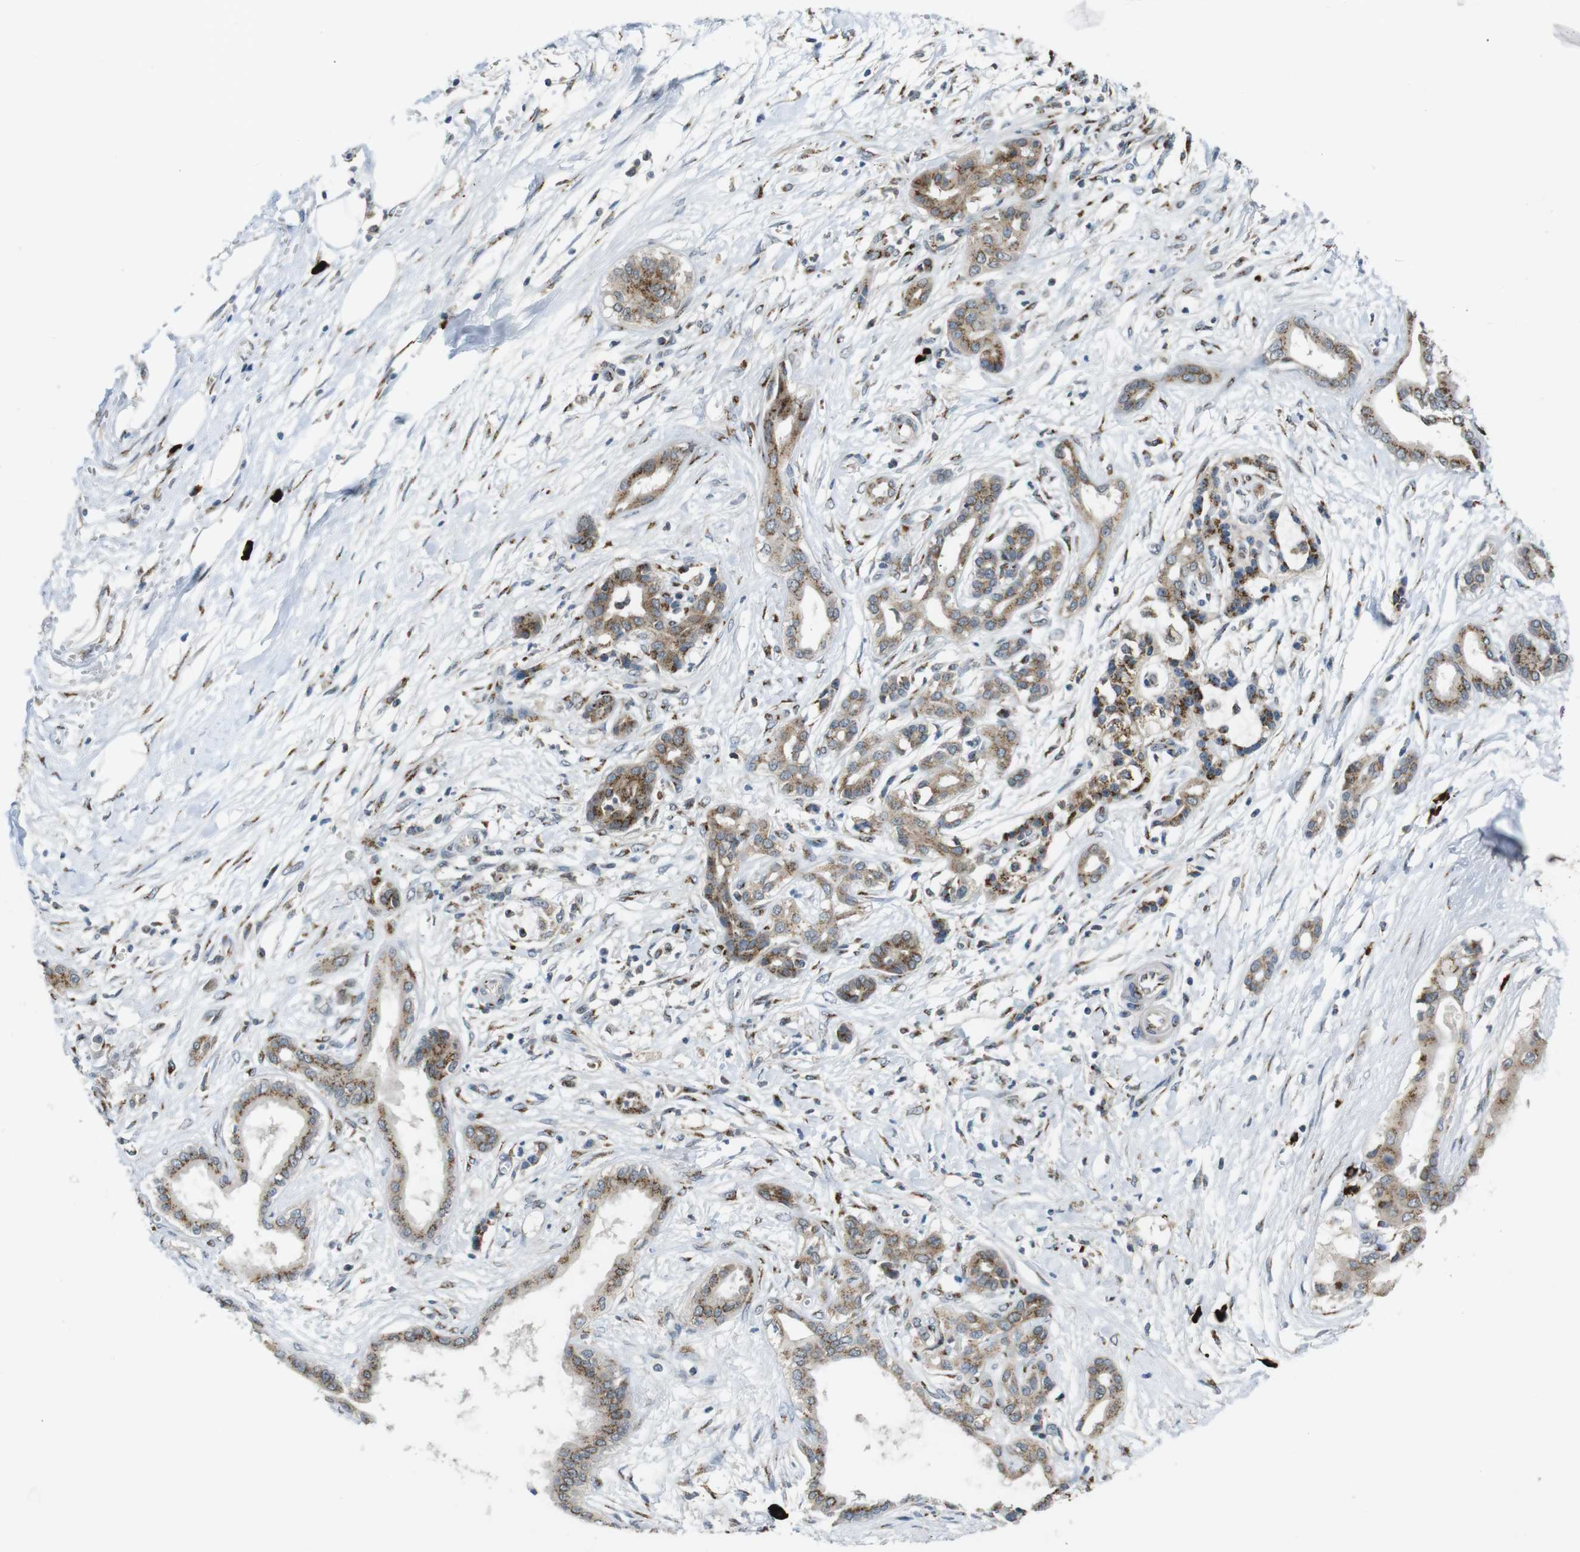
{"staining": {"intensity": "moderate", "quantity": ">75%", "location": "cytoplasmic/membranous"}, "tissue": "pancreatic cancer", "cell_type": "Tumor cells", "image_type": "cancer", "snomed": [{"axis": "morphology", "description": "Adenocarcinoma, NOS"}, {"axis": "topography", "description": "Pancreas"}], "caption": "Protein staining by IHC exhibits moderate cytoplasmic/membranous positivity in about >75% of tumor cells in pancreatic cancer.", "gene": "ZFPL1", "patient": {"sex": "male", "age": 56}}